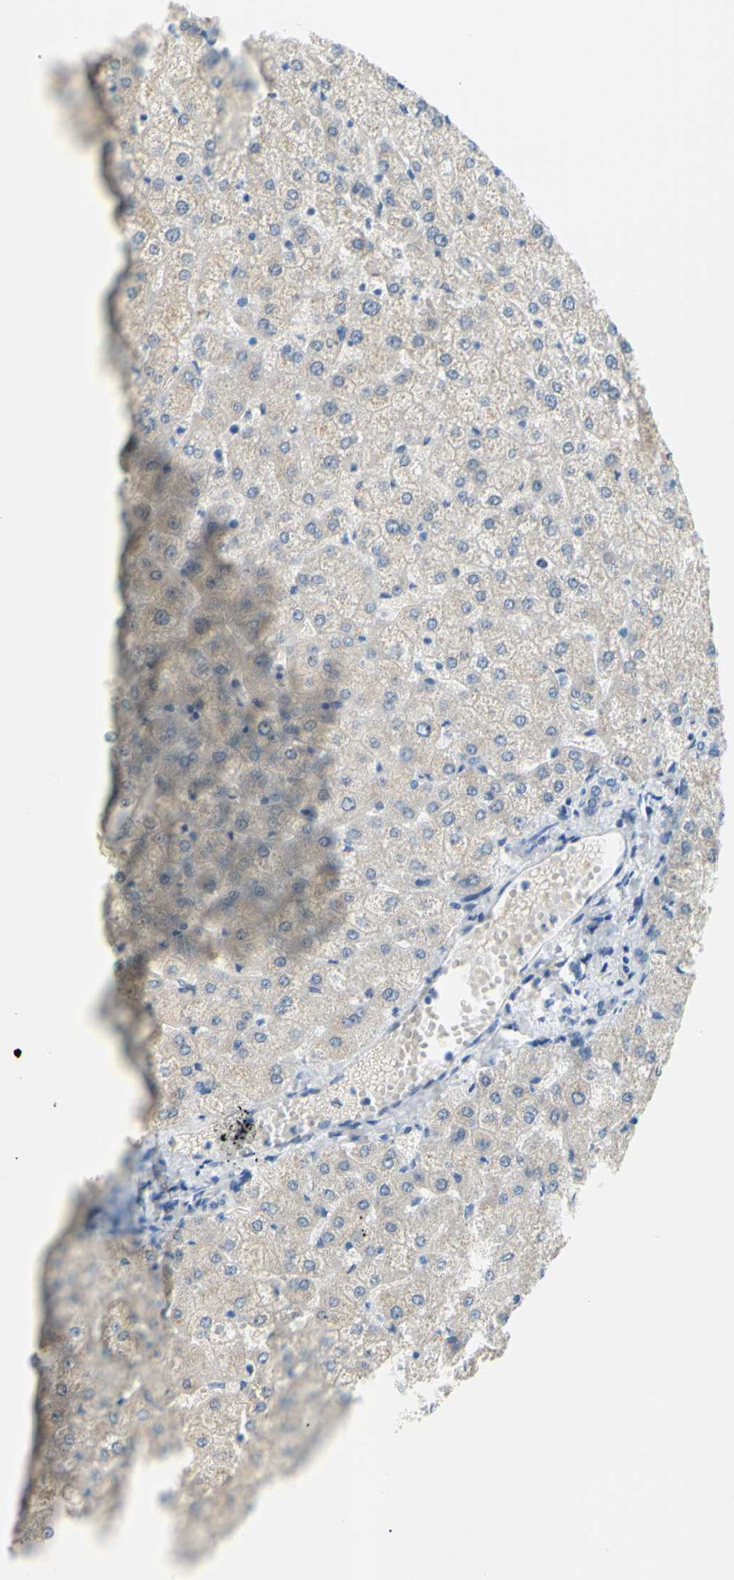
{"staining": {"intensity": "negative", "quantity": "none", "location": "none"}, "tissue": "liver", "cell_type": "Cholangiocytes", "image_type": "normal", "snomed": [{"axis": "morphology", "description": "Normal tissue, NOS"}, {"axis": "topography", "description": "Liver"}], "caption": "DAB (3,3'-diaminobenzidine) immunohistochemical staining of unremarkable liver displays no significant expression in cholangiocytes.", "gene": "DCT", "patient": {"sex": "female", "age": 32}}